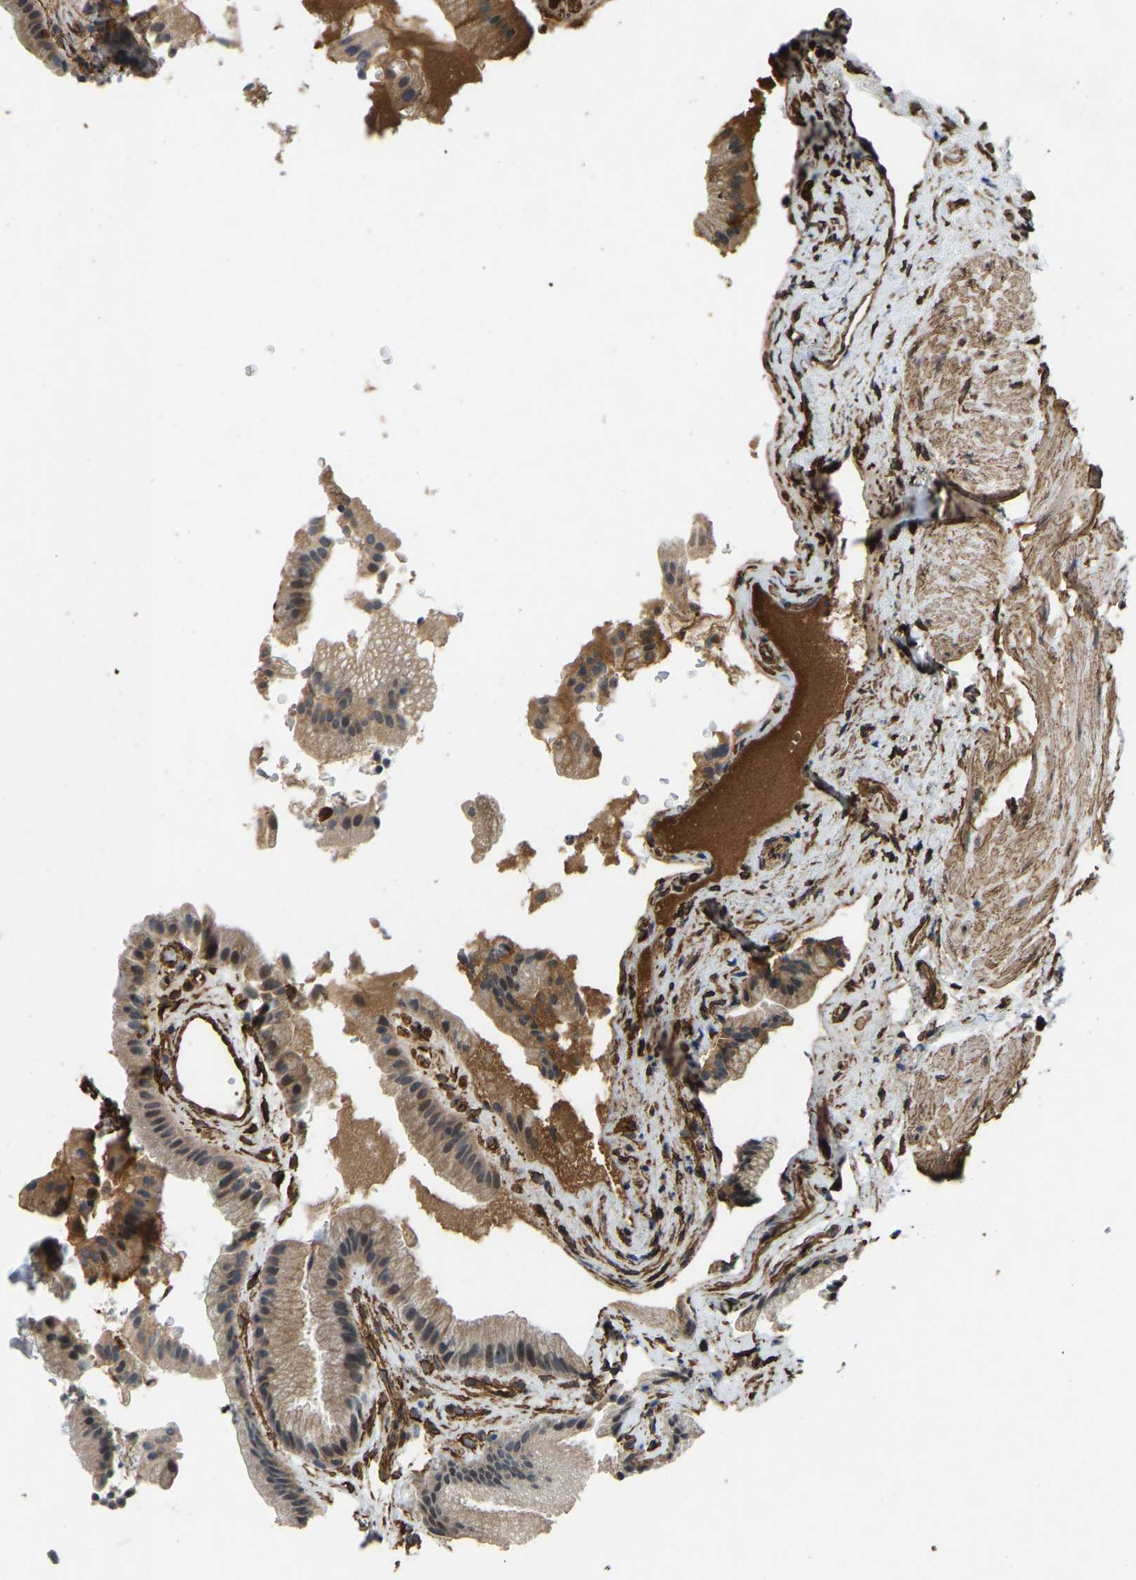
{"staining": {"intensity": "moderate", "quantity": ">75%", "location": "cytoplasmic/membranous"}, "tissue": "gallbladder", "cell_type": "Glandular cells", "image_type": "normal", "snomed": [{"axis": "morphology", "description": "Normal tissue, NOS"}, {"axis": "topography", "description": "Gallbladder"}], "caption": "IHC of unremarkable human gallbladder reveals medium levels of moderate cytoplasmic/membranous expression in about >75% of glandular cells.", "gene": "NMB", "patient": {"sex": "male", "age": 49}}